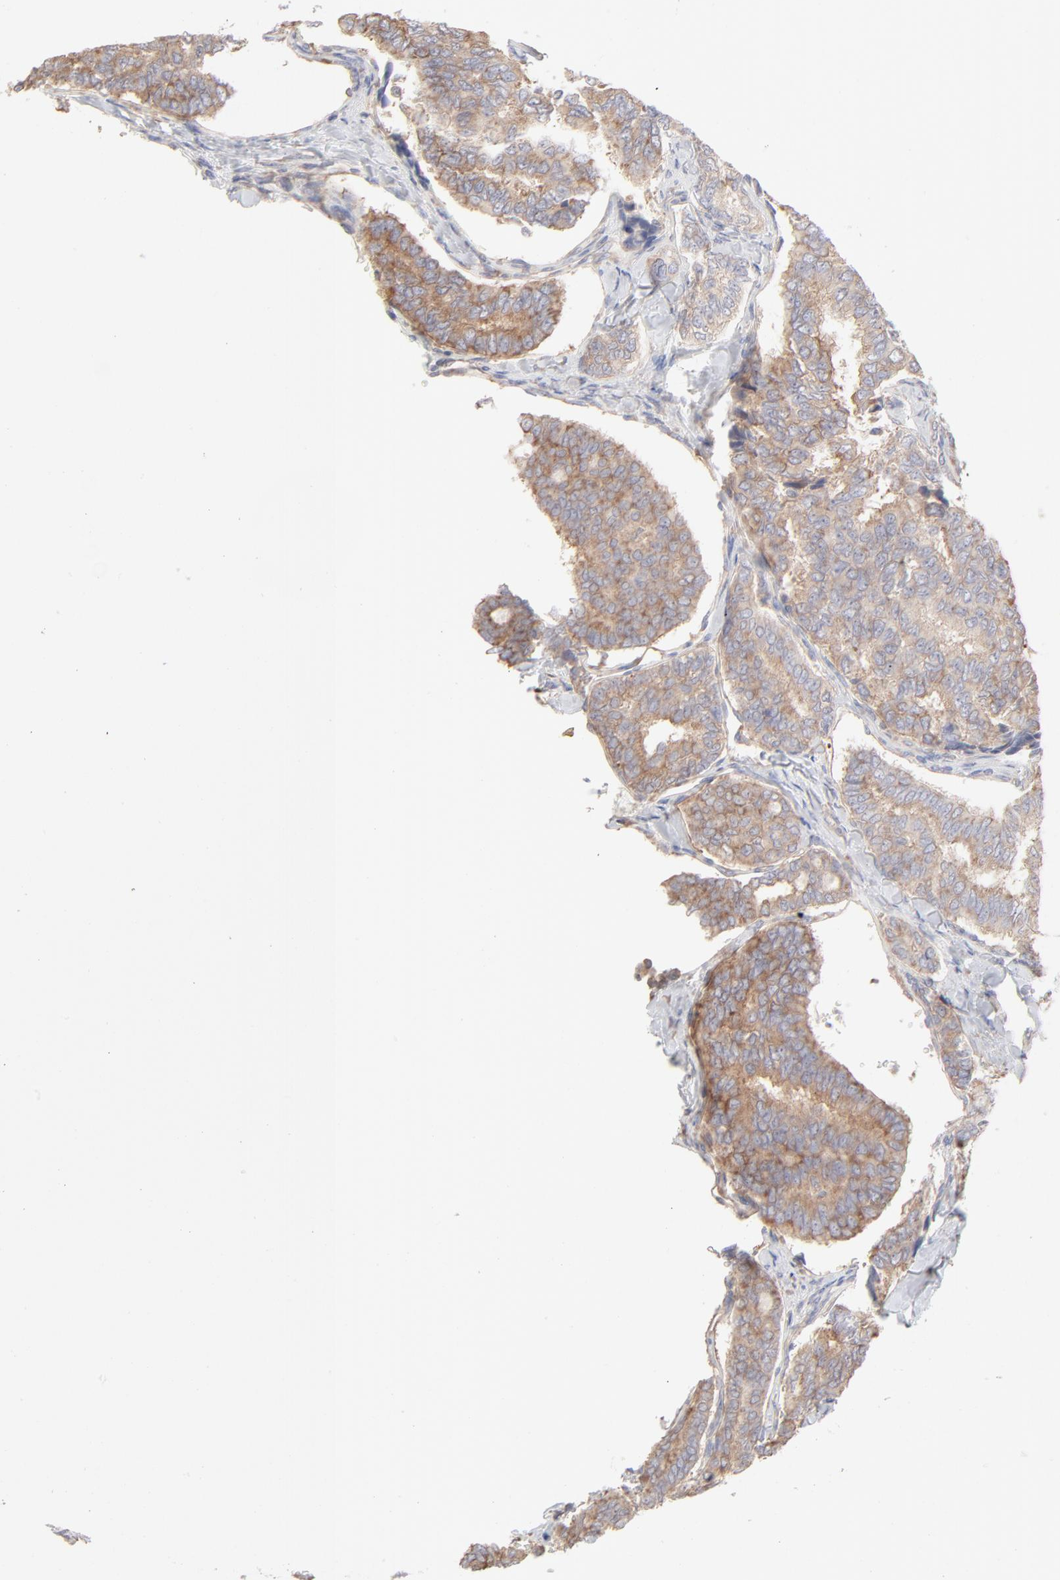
{"staining": {"intensity": "moderate", "quantity": ">75%", "location": "cytoplasmic/membranous"}, "tissue": "thyroid cancer", "cell_type": "Tumor cells", "image_type": "cancer", "snomed": [{"axis": "morphology", "description": "Papillary adenocarcinoma, NOS"}, {"axis": "topography", "description": "Thyroid gland"}], "caption": "This histopathology image demonstrates IHC staining of thyroid cancer (papillary adenocarcinoma), with medium moderate cytoplasmic/membranous staining in about >75% of tumor cells.", "gene": "RPS21", "patient": {"sex": "female", "age": 35}}